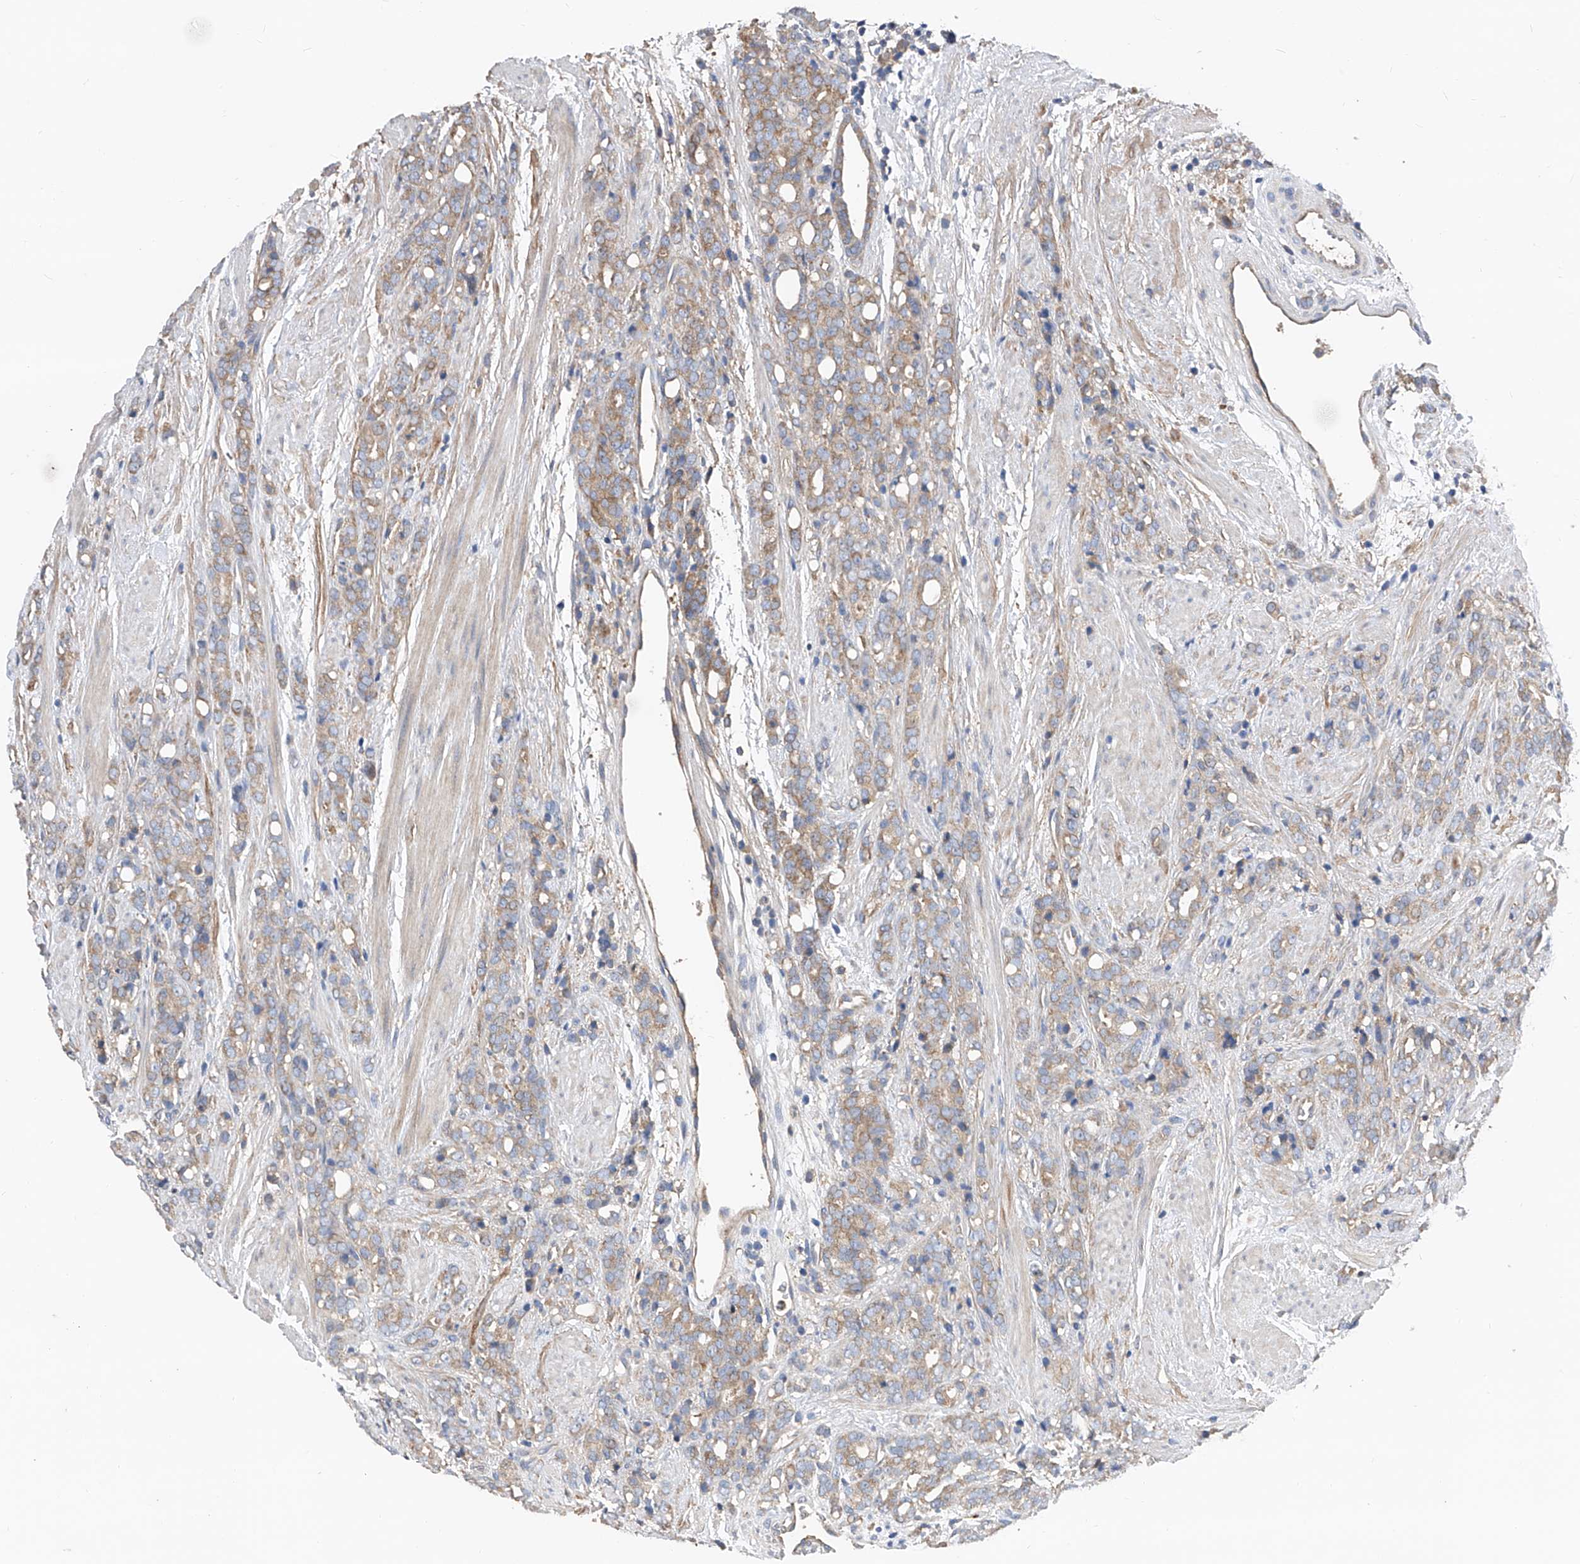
{"staining": {"intensity": "moderate", "quantity": ">75%", "location": "cytoplasmic/membranous"}, "tissue": "prostate cancer", "cell_type": "Tumor cells", "image_type": "cancer", "snomed": [{"axis": "morphology", "description": "Adenocarcinoma, High grade"}, {"axis": "topography", "description": "Prostate"}], "caption": "Prostate cancer (high-grade adenocarcinoma) stained with a brown dye exhibits moderate cytoplasmic/membranous positive expression in approximately >75% of tumor cells.", "gene": "PTK2", "patient": {"sex": "male", "age": 62}}